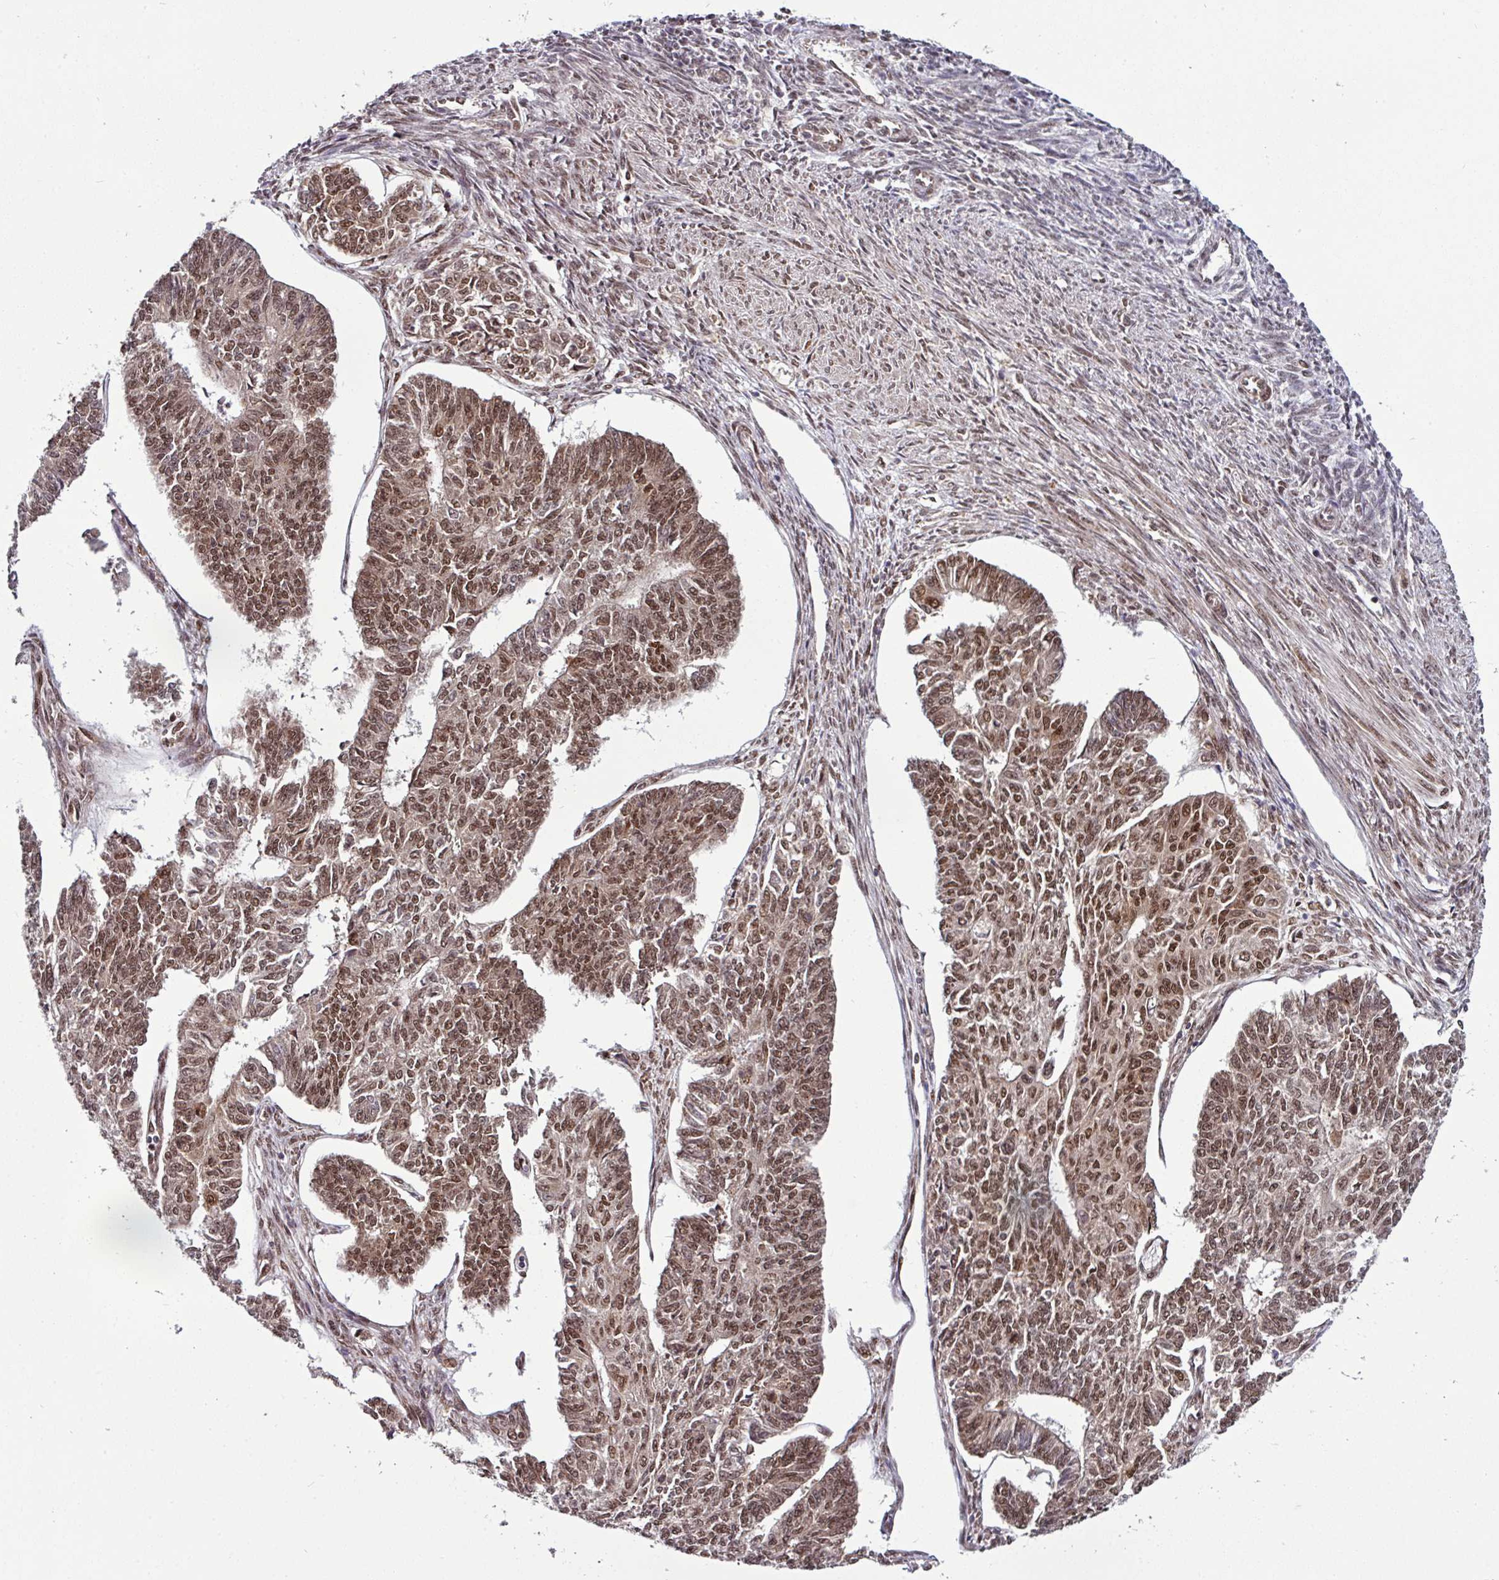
{"staining": {"intensity": "moderate", "quantity": ">75%", "location": "nuclear"}, "tissue": "endometrial cancer", "cell_type": "Tumor cells", "image_type": "cancer", "snomed": [{"axis": "morphology", "description": "Adenocarcinoma, NOS"}, {"axis": "topography", "description": "Endometrium"}], "caption": "Immunohistochemical staining of human endometrial cancer (adenocarcinoma) exhibits moderate nuclear protein staining in approximately >75% of tumor cells. (Stains: DAB (3,3'-diaminobenzidine) in brown, nuclei in blue, Microscopy: brightfield microscopy at high magnification).", "gene": "MORF4L2", "patient": {"sex": "female", "age": 32}}